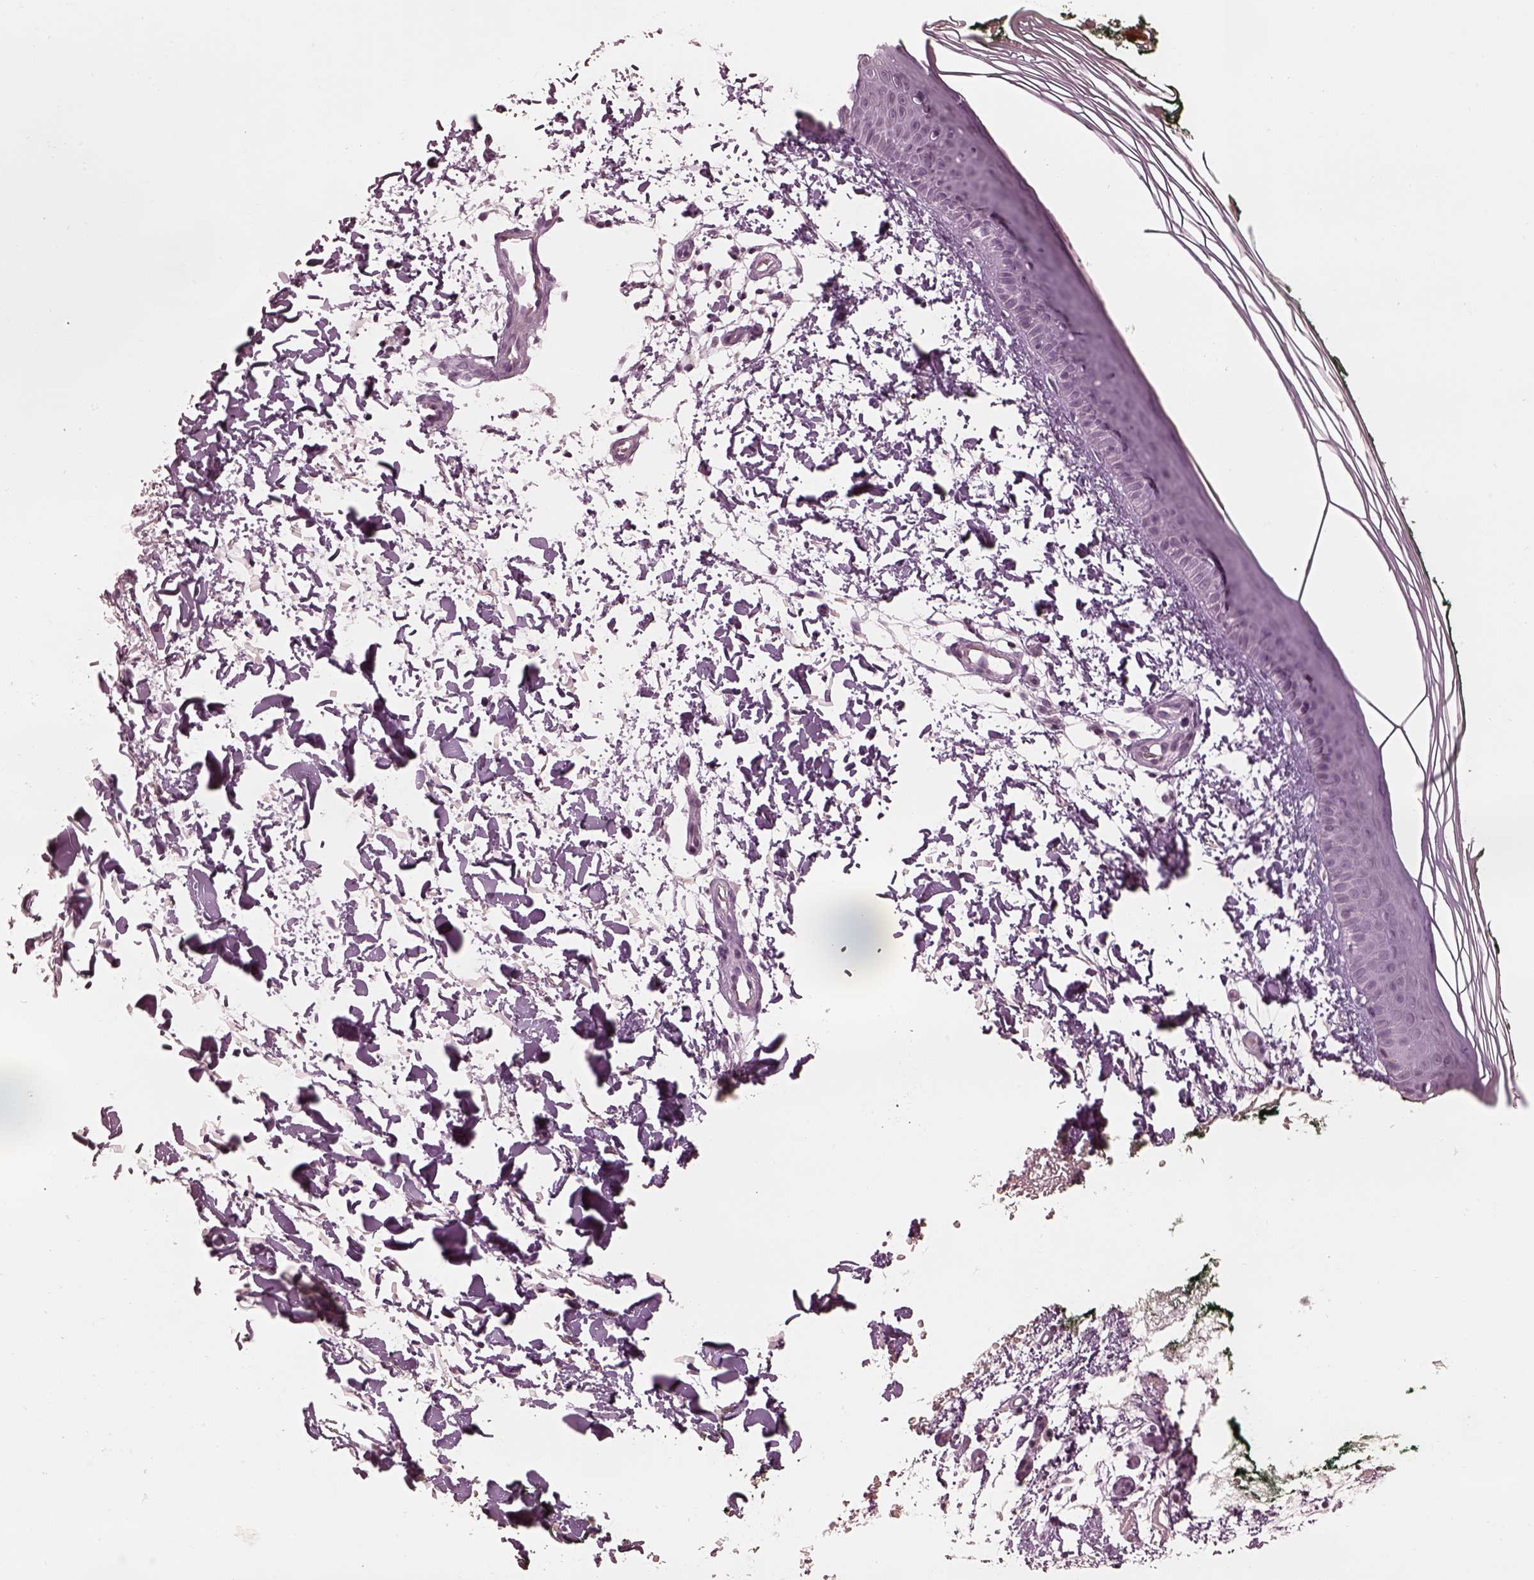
{"staining": {"intensity": "negative", "quantity": "none", "location": "none"}, "tissue": "skin", "cell_type": "Fibroblasts", "image_type": "normal", "snomed": [{"axis": "morphology", "description": "Normal tissue, NOS"}, {"axis": "topography", "description": "Skin"}], "caption": "High power microscopy histopathology image of an immunohistochemistry micrograph of normal skin, revealing no significant staining in fibroblasts. Brightfield microscopy of immunohistochemistry (IHC) stained with DAB (brown) and hematoxylin (blue), captured at high magnification.", "gene": "KCNA2", "patient": {"sex": "female", "age": 62}}